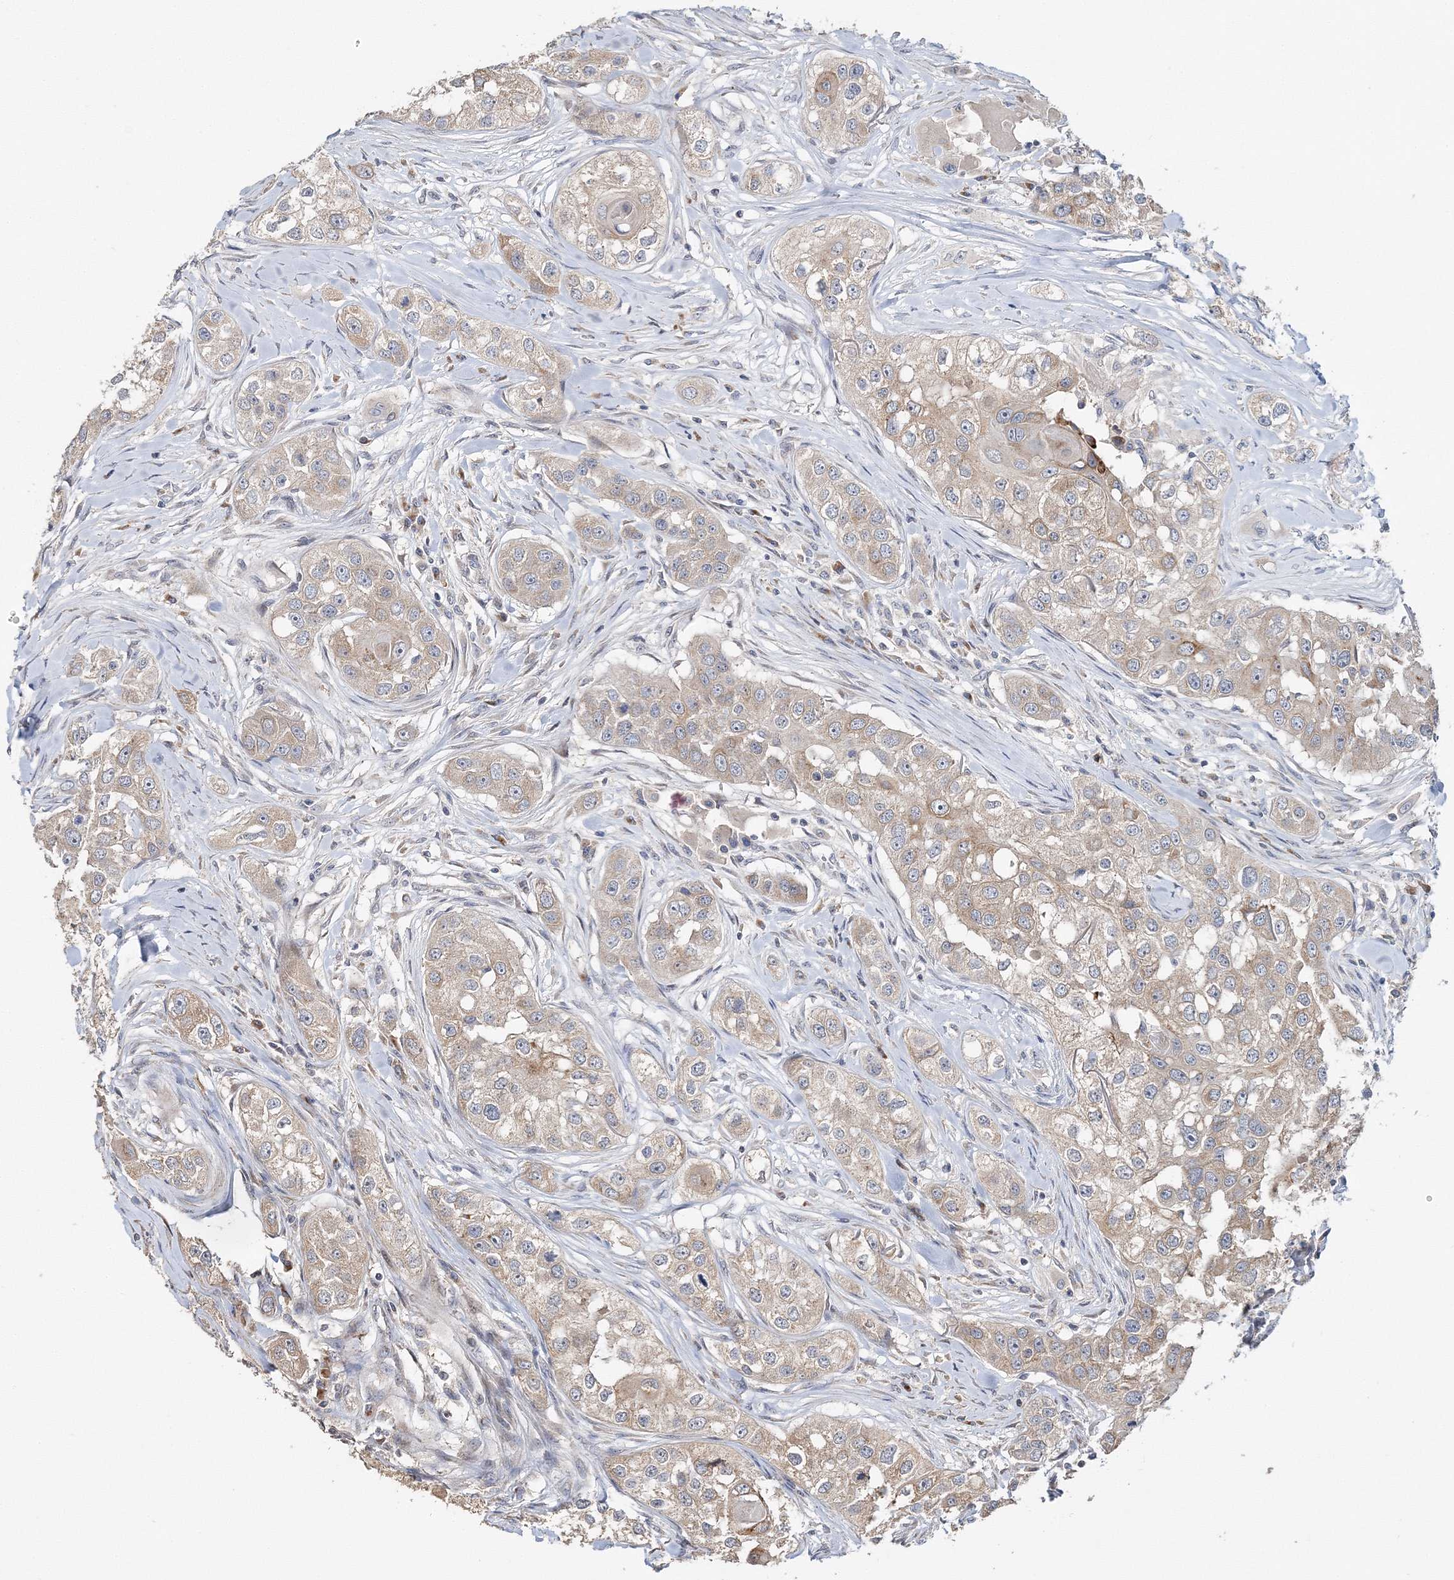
{"staining": {"intensity": "weak", "quantity": "25%-75%", "location": "cytoplasmic/membranous"}, "tissue": "head and neck cancer", "cell_type": "Tumor cells", "image_type": "cancer", "snomed": [{"axis": "morphology", "description": "Normal tissue, NOS"}, {"axis": "morphology", "description": "Squamous cell carcinoma, NOS"}, {"axis": "topography", "description": "Skeletal muscle"}, {"axis": "topography", "description": "Head-Neck"}], "caption": "Head and neck cancer (squamous cell carcinoma) stained with DAB (3,3'-diaminobenzidine) immunohistochemistry demonstrates low levels of weak cytoplasmic/membranous expression in about 25%-75% of tumor cells.", "gene": "GJB5", "patient": {"sex": "male", "age": 51}}